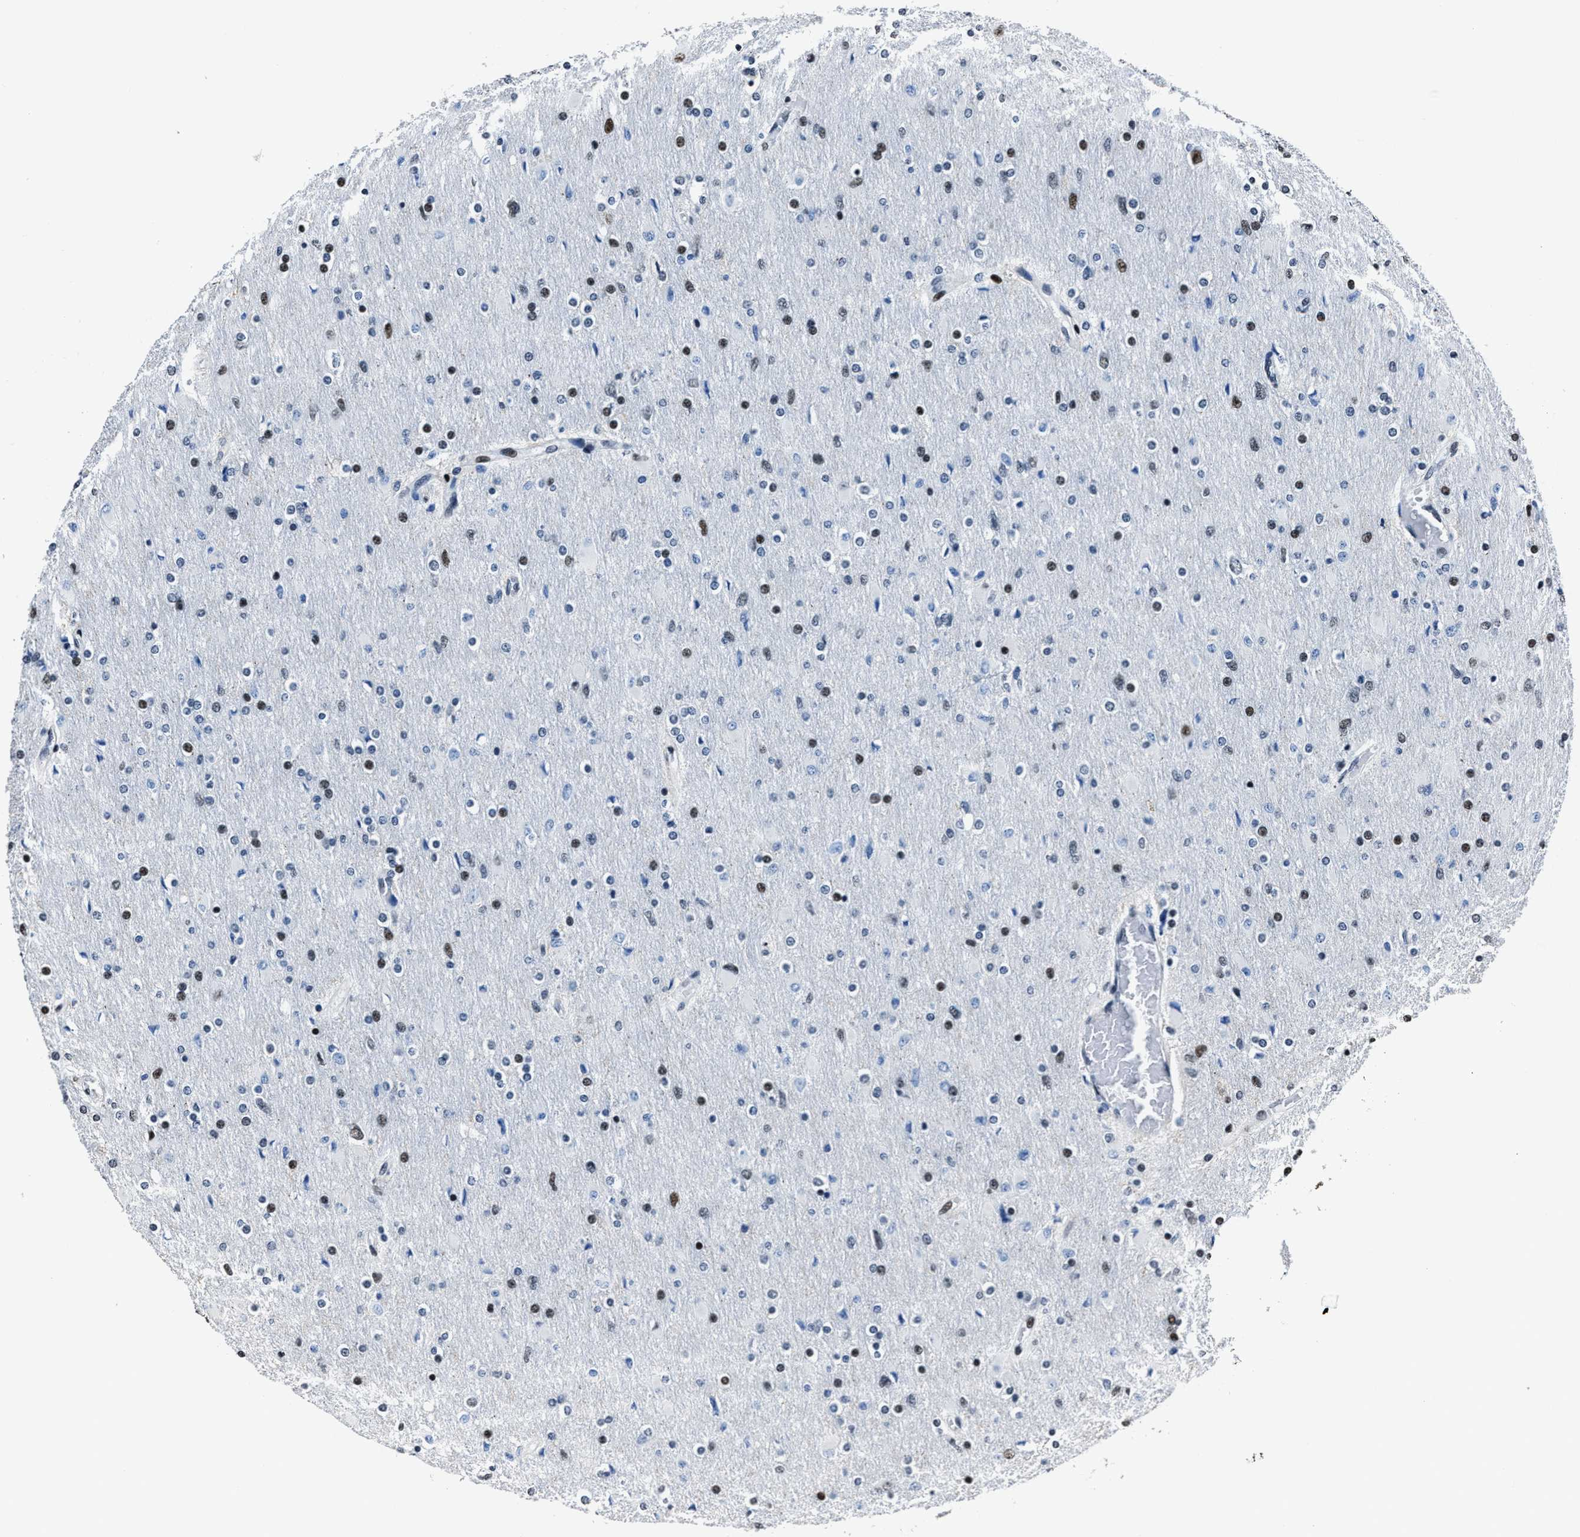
{"staining": {"intensity": "moderate", "quantity": "<25%", "location": "nuclear"}, "tissue": "glioma", "cell_type": "Tumor cells", "image_type": "cancer", "snomed": [{"axis": "morphology", "description": "Glioma, malignant, High grade"}, {"axis": "topography", "description": "Cerebral cortex"}], "caption": "IHC image of neoplastic tissue: human high-grade glioma (malignant) stained using immunohistochemistry (IHC) exhibits low levels of moderate protein expression localized specifically in the nuclear of tumor cells, appearing as a nuclear brown color.", "gene": "PPIE", "patient": {"sex": "female", "age": 36}}